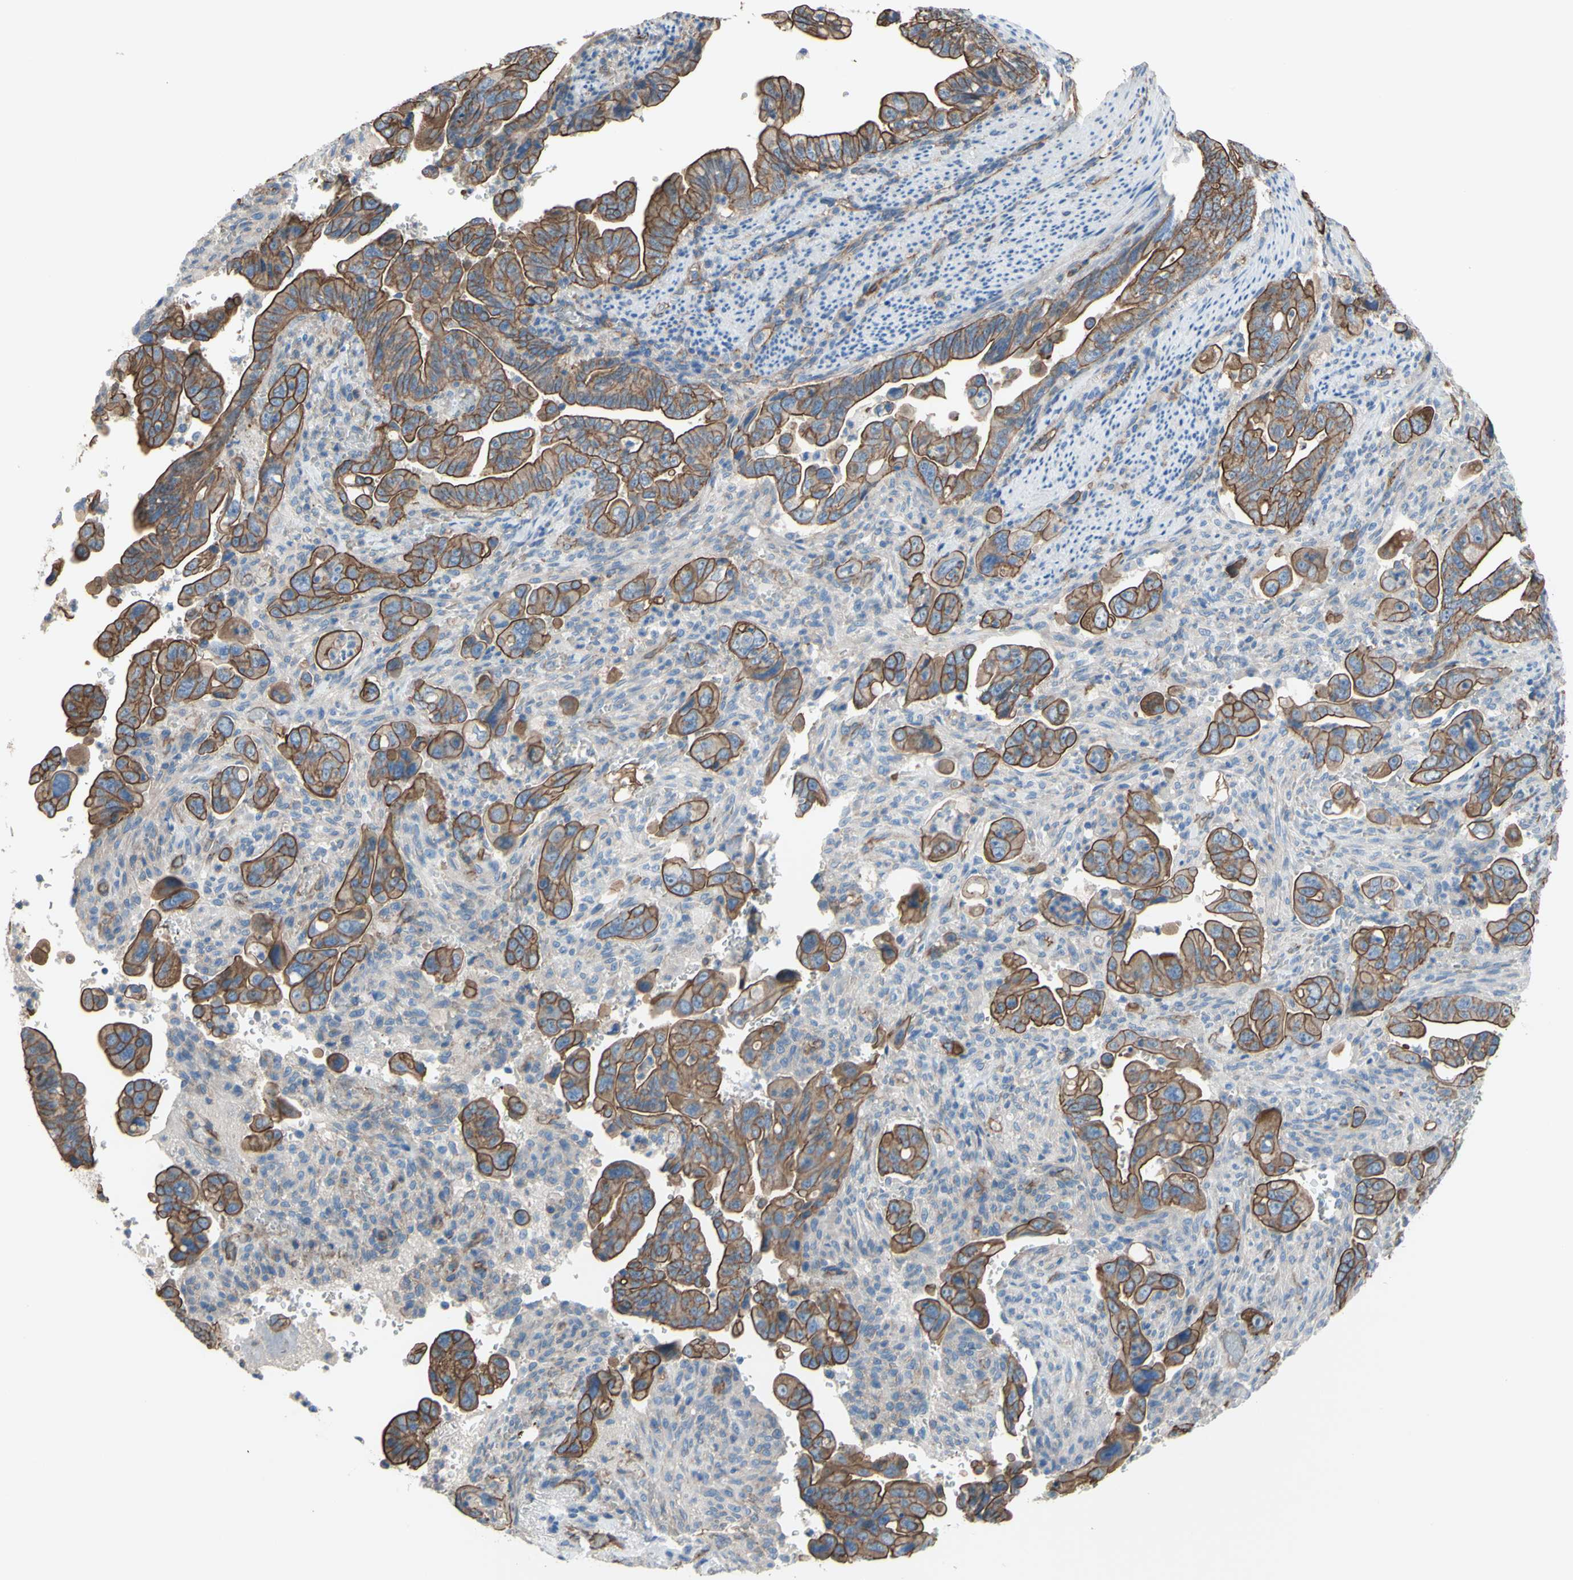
{"staining": {"intensity": "strong", "quantity": ">75%", "location": "cytoplasmic/membranous"}, "tissue": "pancreatic cancer", "cell_type": "Tumor cells", "image_type": "cancer", "snomed": [{"axis": "morphology", "description": "Adenocarcinoma, NOS"}, {"axis": "topography", "description": "Pancreas"}], "caption": "An immunohistochemistry (IHC) photomicrograph of neoplastic tissue is shown. Protein staining in brown labels strong cytoplasmic/membranous positivity in pancreatic adenocarcinoma within tumor cells.", "gene": "TPBG", "patient": {"sex": "male", "age": 70}}